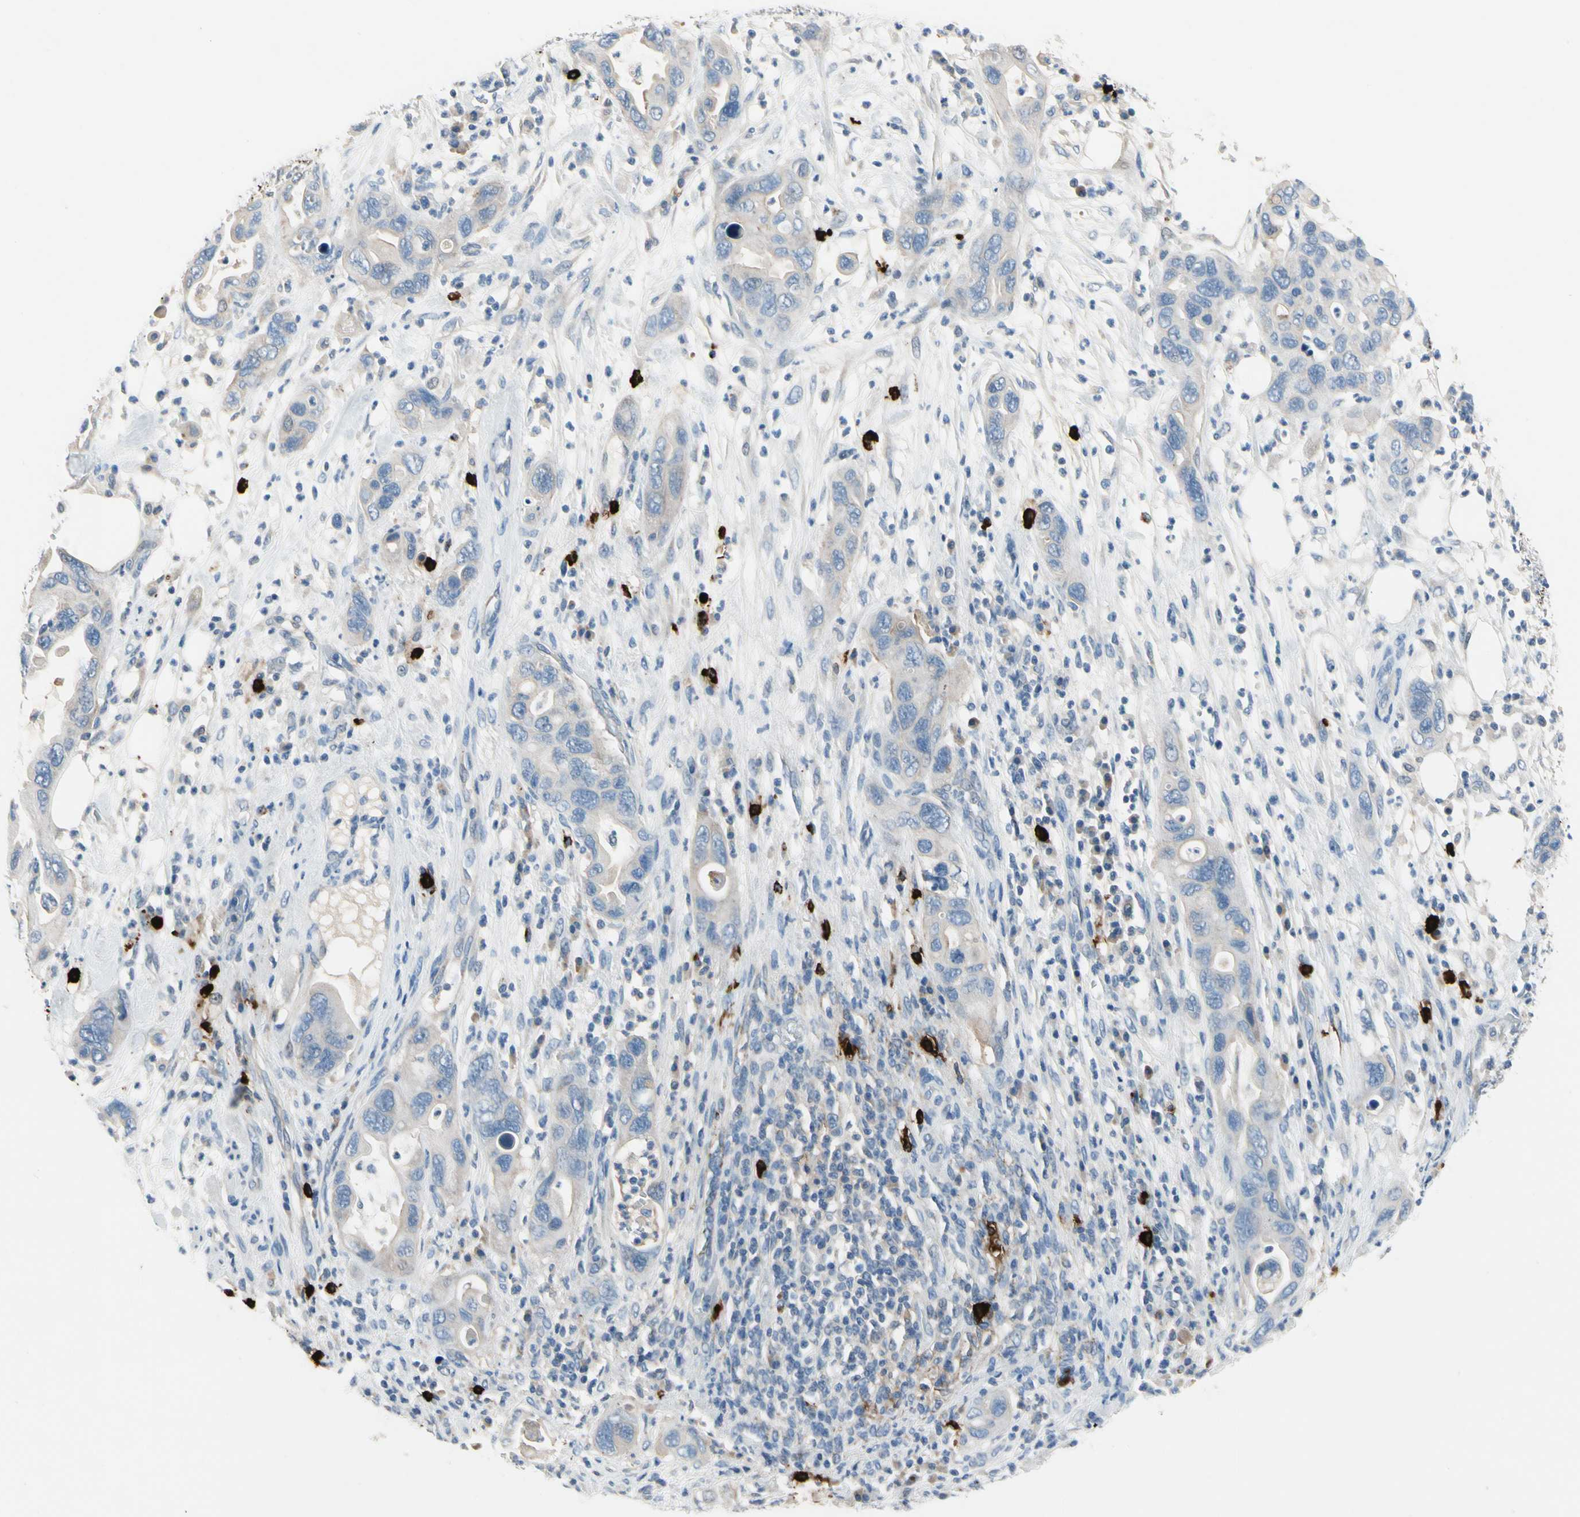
{"staining": {"intensity": "weak", "quantity": "<25%", "location": "cytoplasmic/membranous"}, "tissue": "pancreatic cancer", "cell_type": "Tumor cells", "image_type": "cancer", "snomed": [{"axis": "morphology", "description": "Adenocarcinoma, NOS"}, {"axis": "topography", "description": "Pancreas"}], "caption": "Tumor cells are negative for brown protein staining in pancreatic cancer.", "gene": "CPA3", "patient": {"sex": "female", "age": 71}}